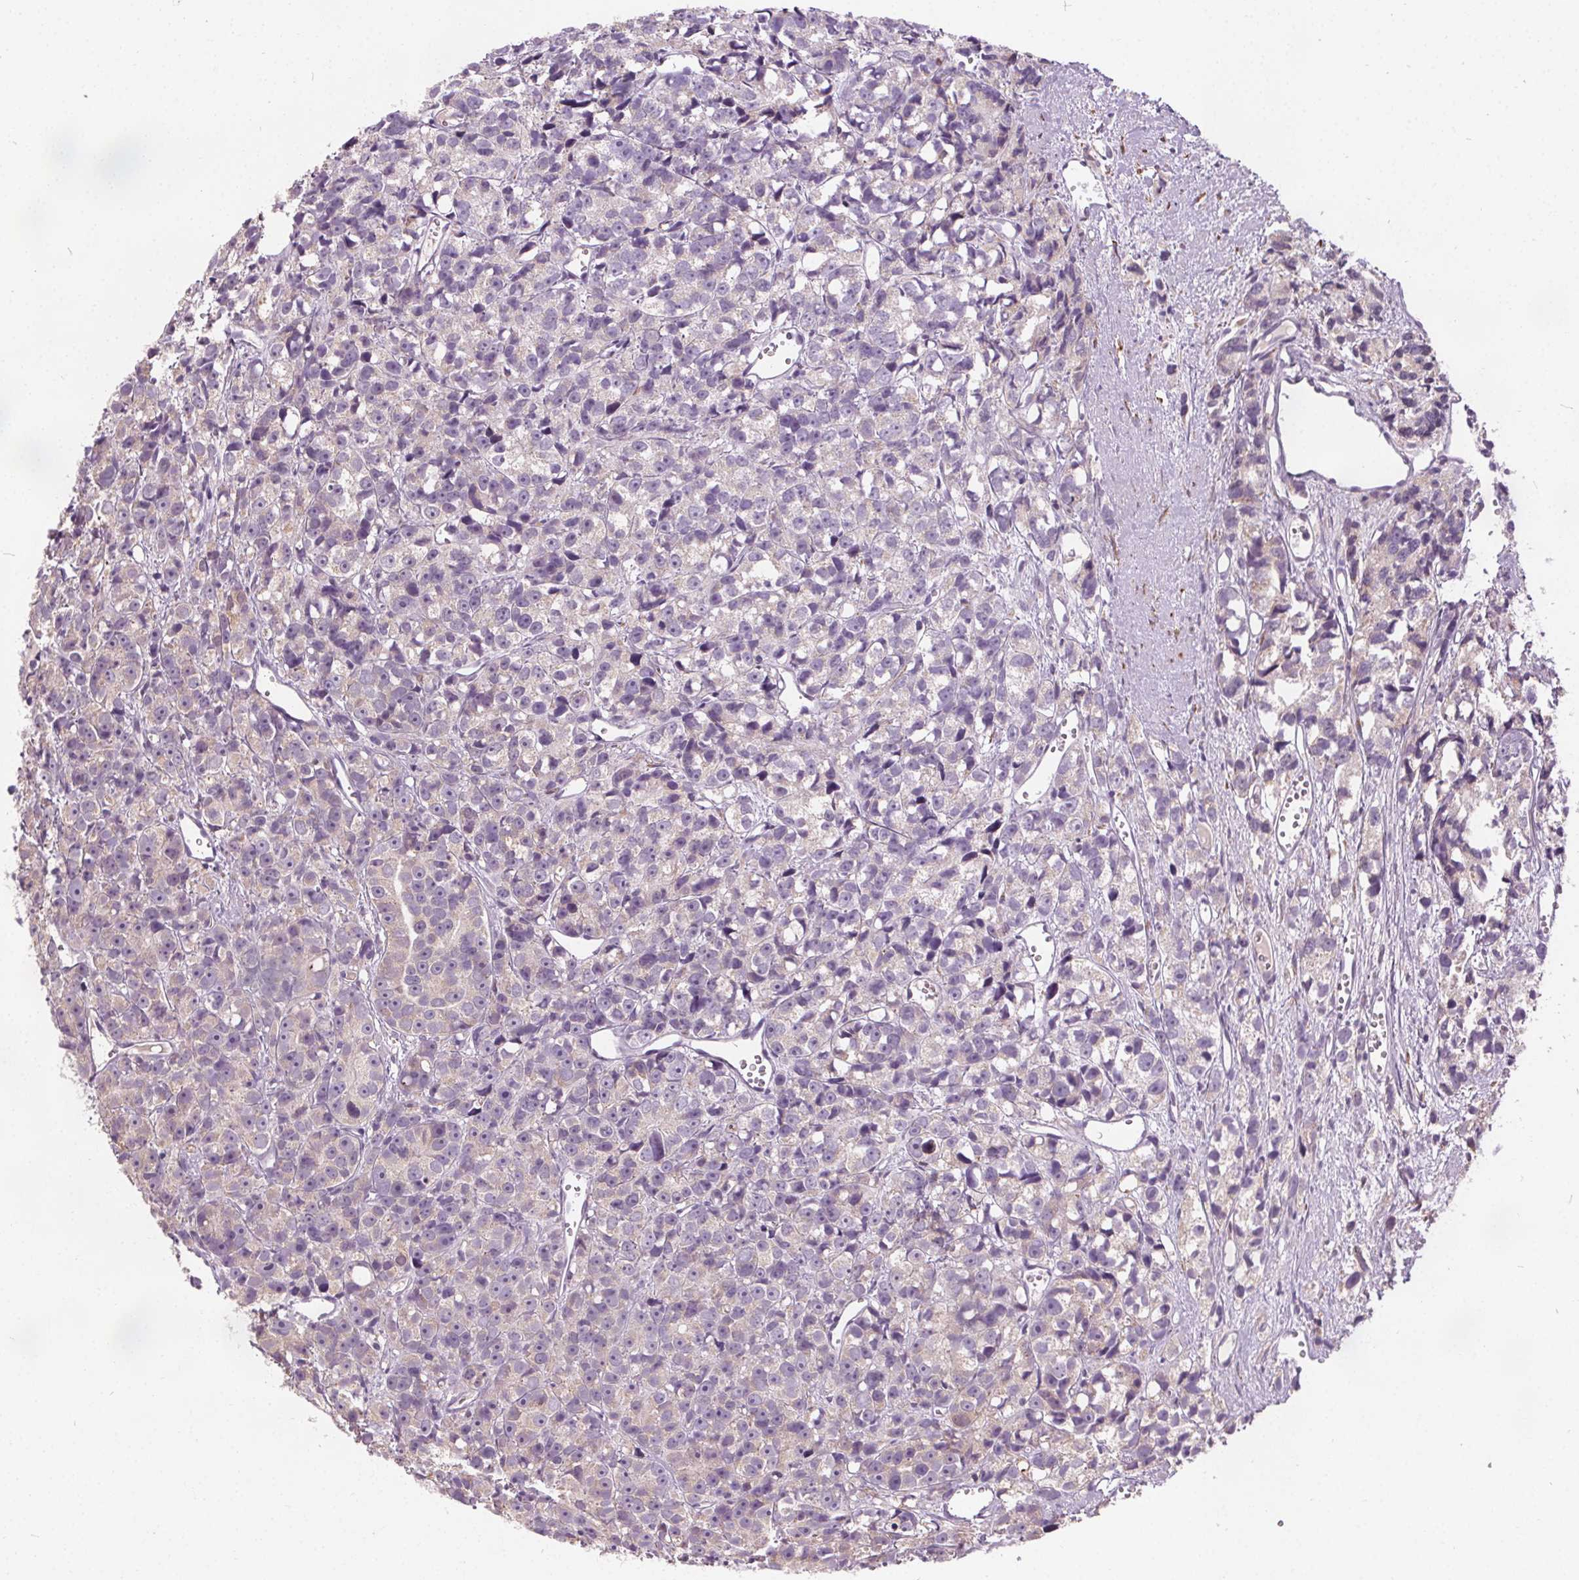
{"staining": {"intensity": "weak", "quantity": "<25%", "location": "cytoplasmic/membranous"}, "tissue": "prostate cancer", "cell_type": "Tumor cells", "image_type": "cancer", "snomed": [{"axis": "morphology", "description": "Adenocarcinoma, High grade"}, {"axis": "topography", "description": "Prostate"}], "caption": "This photomicrograph is of prostate cancer (high-grade adenocarcinoma) stained with IHC to label a protein in brown with the nuclei are counter-stained blue. There is no positivity in tumor cells.", "gene": "ACOX2", "patient": {"sex": "male", "age": 77}}